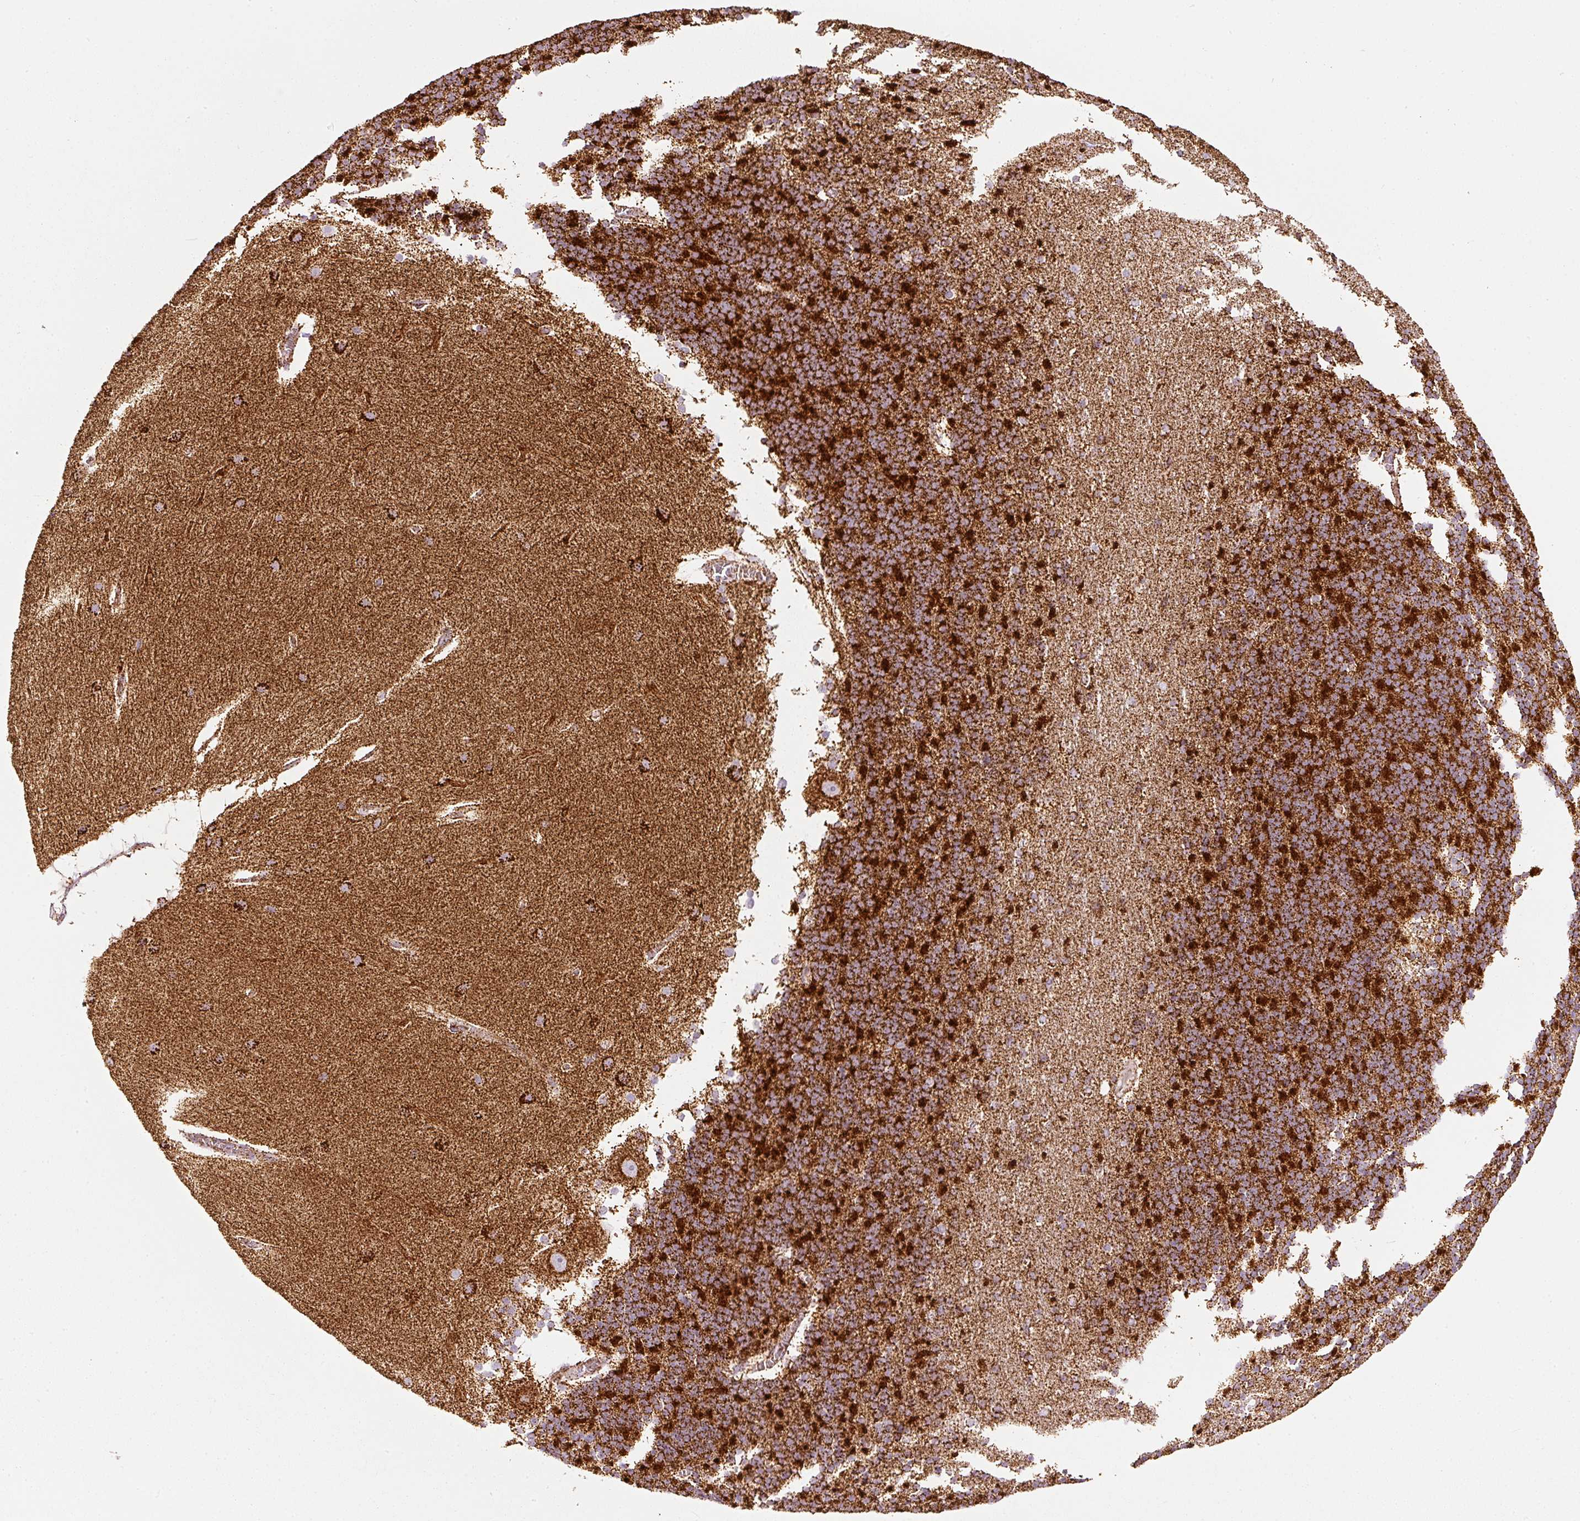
{"staining": {"intensity": "strong", "quantity": ">75%", "location": "cytoplasmic/membranous"}, "tissue": "cerebellum", "cell_type": "Cells in granular layer", "image_type": "normal", "snomed": [{"axis": "morphology", "description": "Normal tissue, NOS"}, {"axis": "topography", "description": "Cerebellum"}], "caption": "Human cerebellum stained with a brown dye exhibits strong cytoplasmic/membranous positive staining in about >75% of cells in granular layer.", "gene": "UQCRC1", "patient": {"sex": "female", "age": 54}}